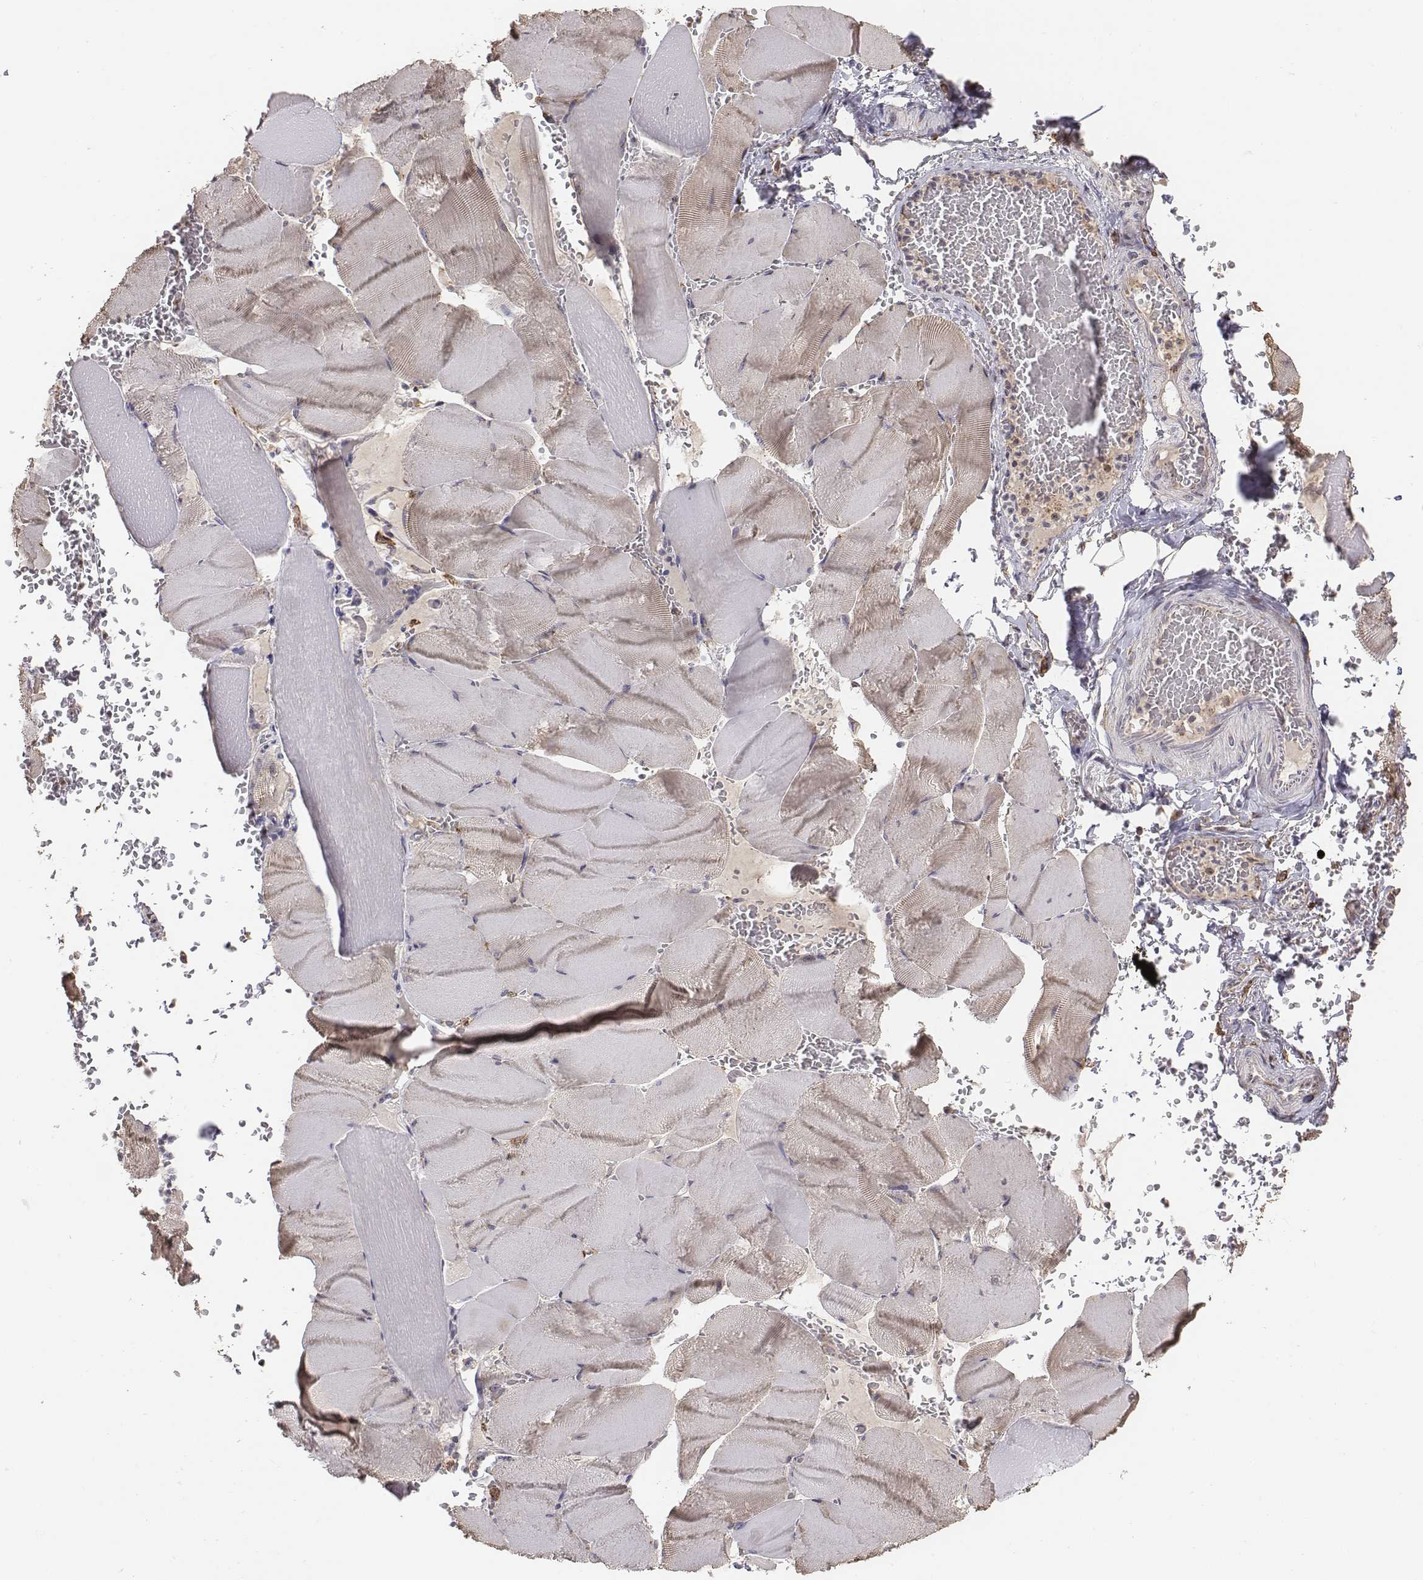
{"staining": {"intensity": "weak", "quantity": "<25%", "location": "cytoplasmic/membranous"}, "tissue": "skeletal muscle", "cell_type": "Myocytes", "image_type": "normal", "snomed": [{"axis": "morphology", "description": "Normal tissue, NOS"}, {"axis": "topography", "description": "Skeletal muscle"}], "caption": "DAB (3,3'-diaminobenzidine) immunohistochemical staining of unremarkable human skeletal muscle exhibits no significant positivity in myocytes.", "gene": "AP1B1", "patient": {"sex": "male", "age": 56}}